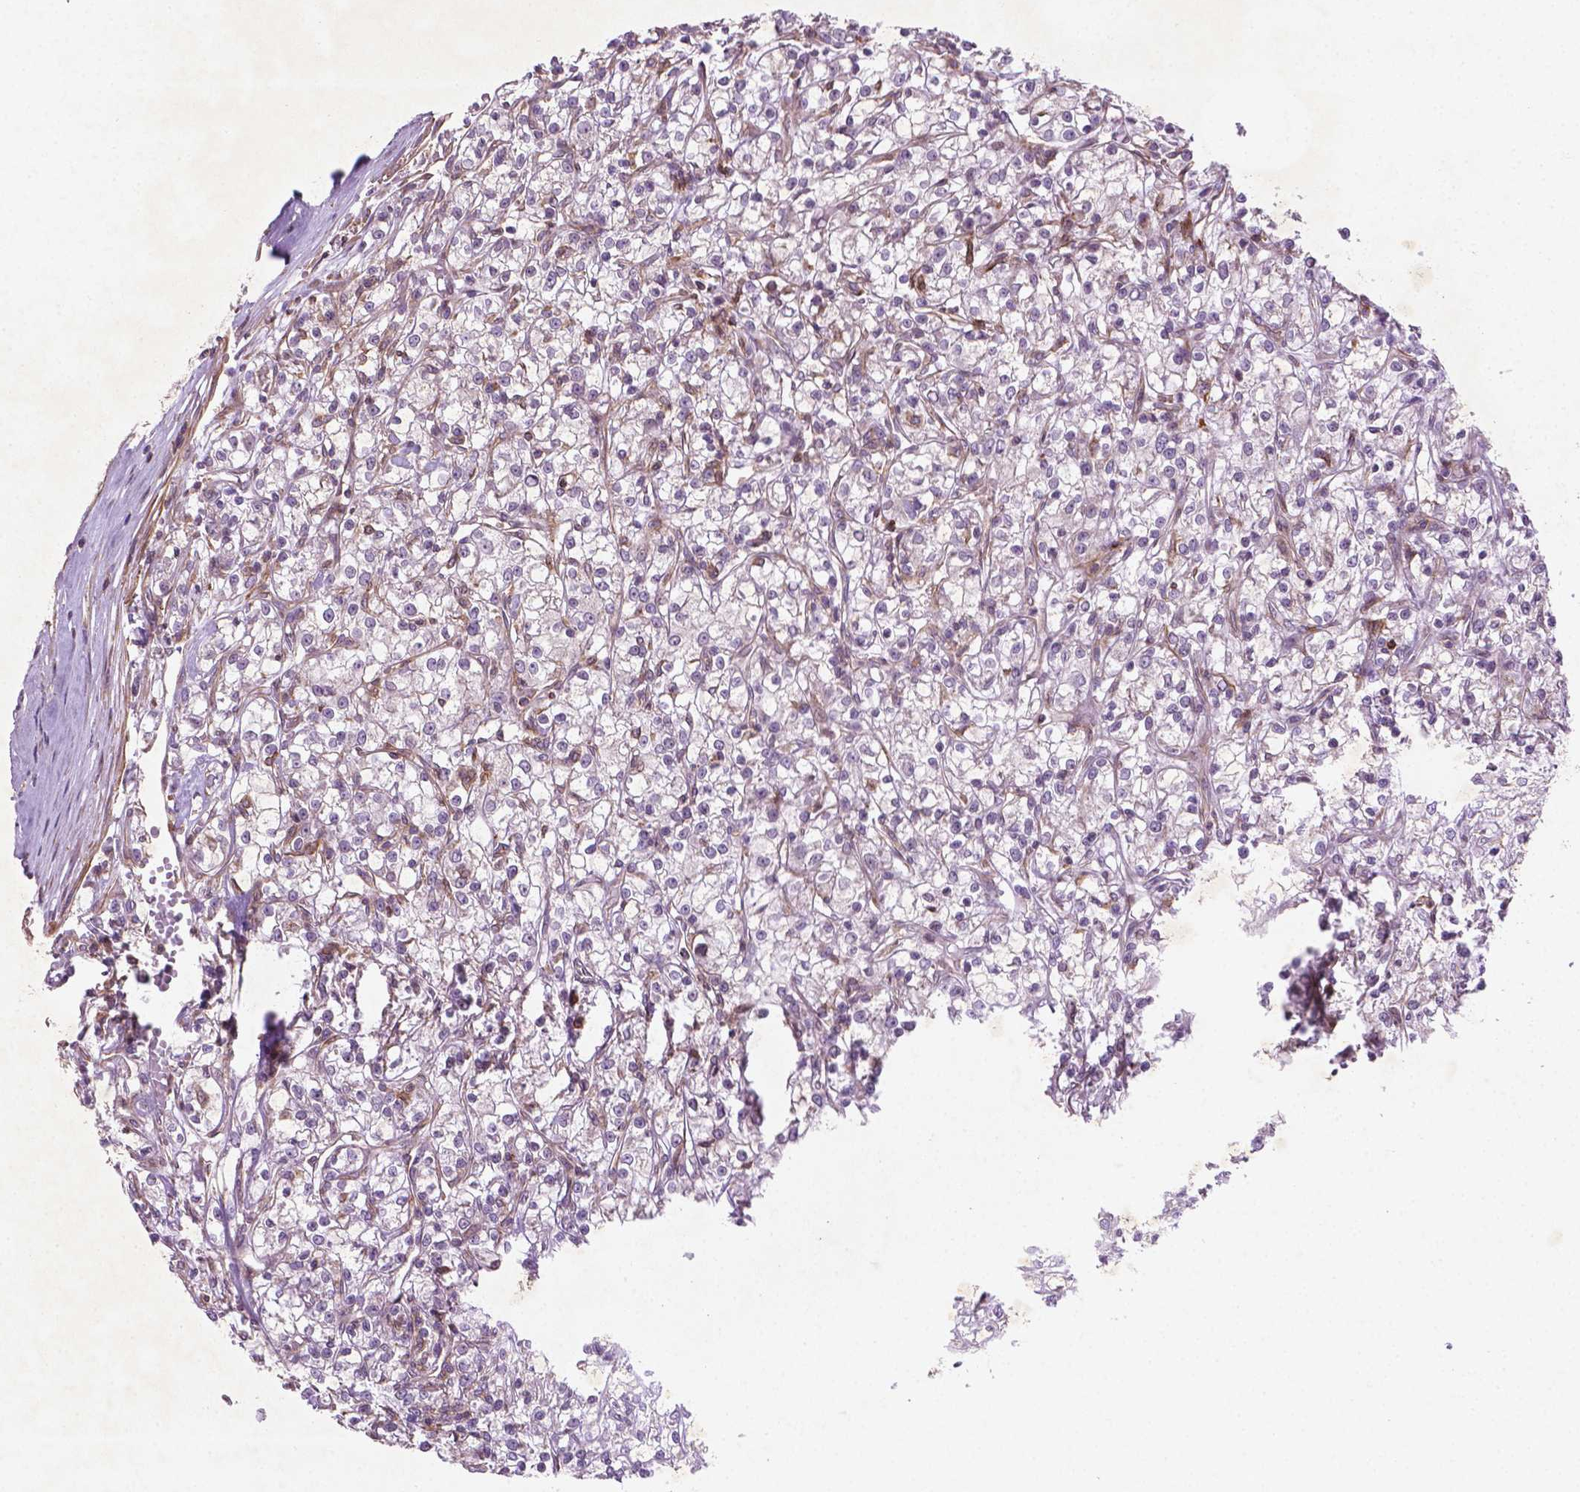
{"staining": {"intensity": "negative", "quantity": "none", "location": "none"}, "tissue": "renal cancer", "cell_type": "Tumor cells", "image_type": "cancer", "snomed": [{"axis": "morphology", "description": "Adenocarcinoma, NOS"}, {"axis": "topography", "description": "Kidney"}], "caption": "Image shows no protein staining in tumor cells of renal cancer (adenocarcinoma) tissue. Nuclei are stained in blue.", "gene": "TCHP", "patient": {"sex": "female", "age": 59}}